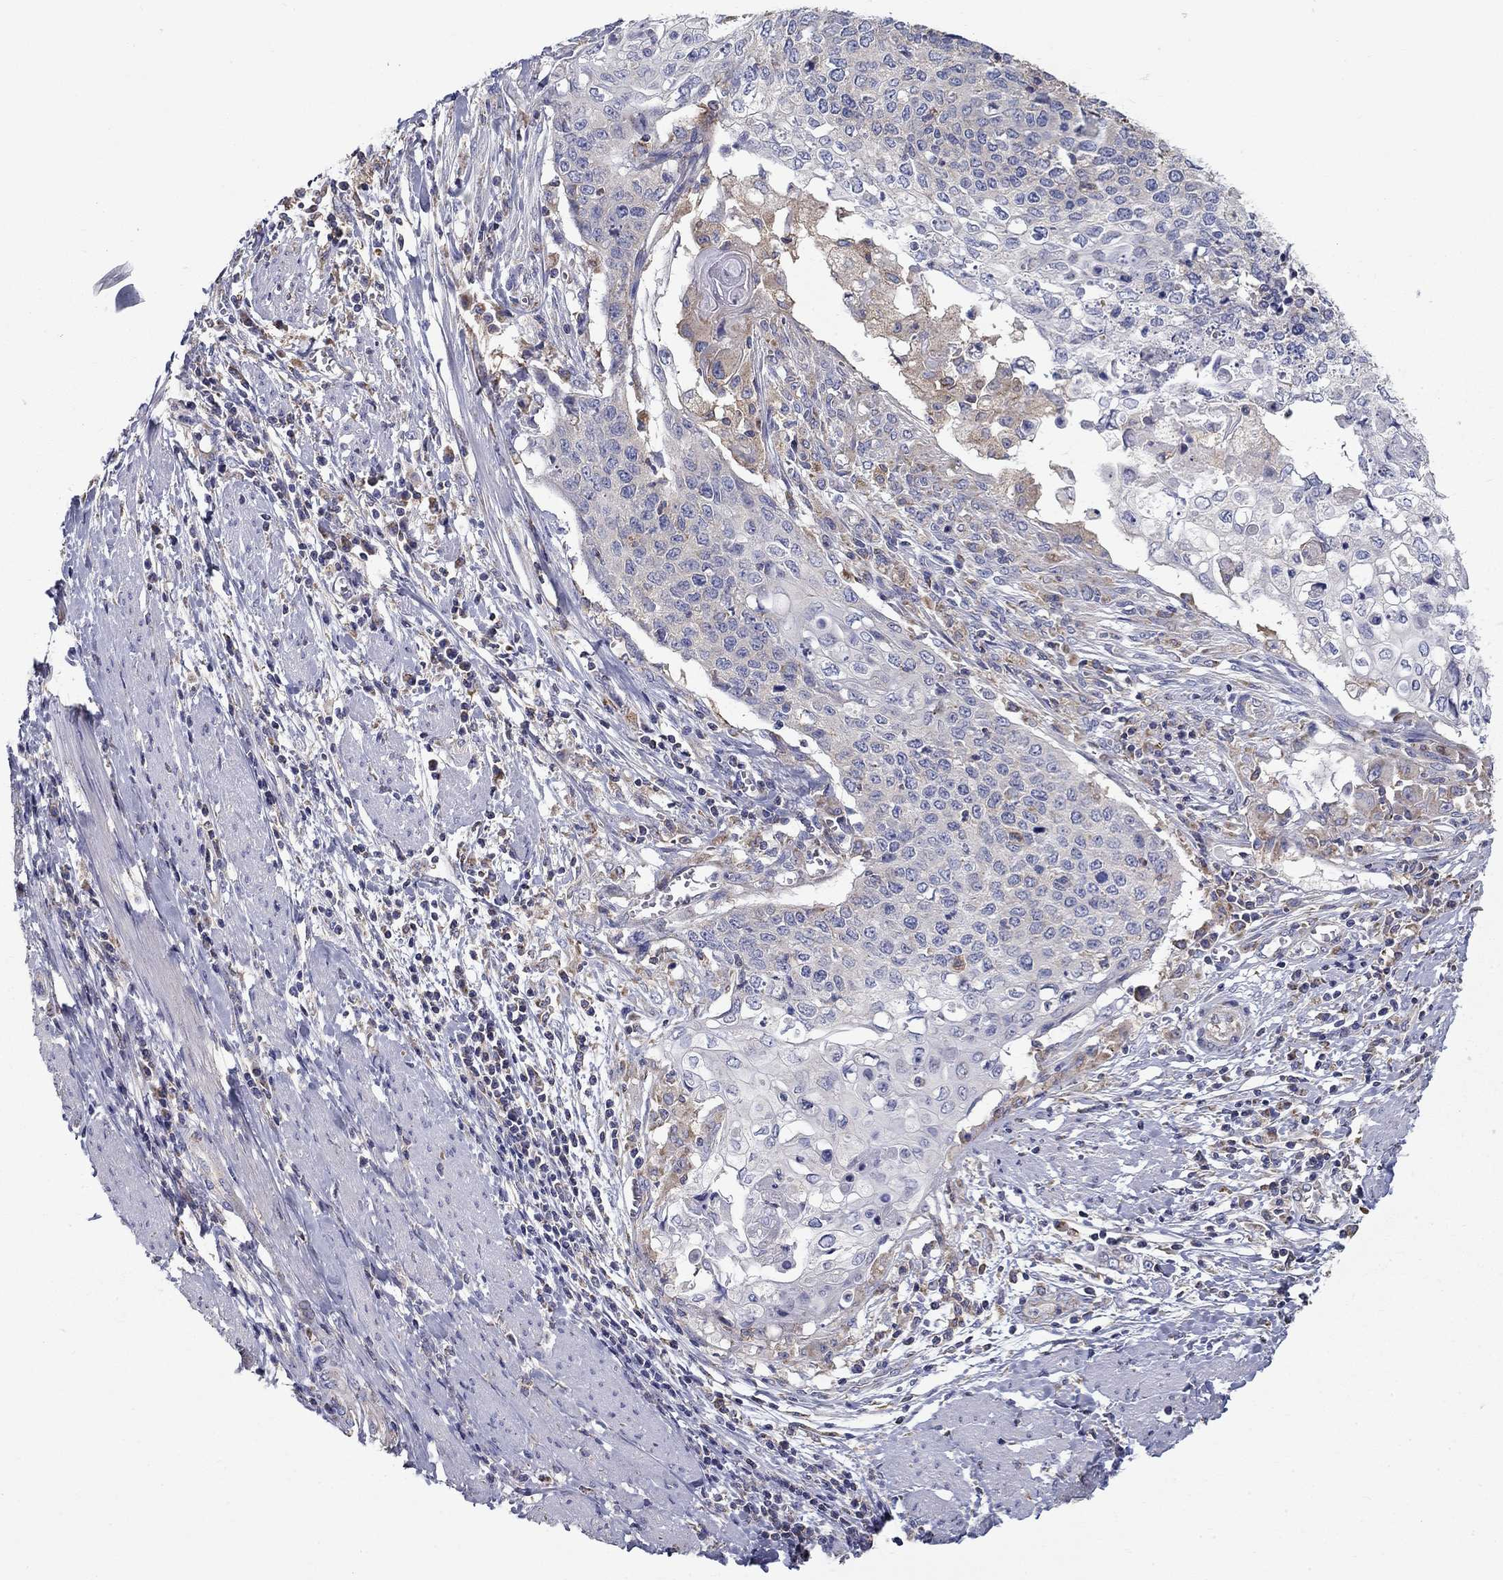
{"staining": {"intensity": "weak", "quantity": "<25%", "location": "cytoplasmic/membranous"}, "tissue": "cervical cancer", "cell_type": "Tumor cells", "image_type": "cancer", "snomed": [{"axis": "morphology", "description": "Squamous cell carcinoma, NOS"}, {"axis": "topography", "description": "Cervix"}], "caption": "Immunohistochemical staining of human cervical squamous cell carcinoma demonstrates no significant staining in tumor cells.", "gene": "NME5", "patient": {"sex": "female", "age": 39}}